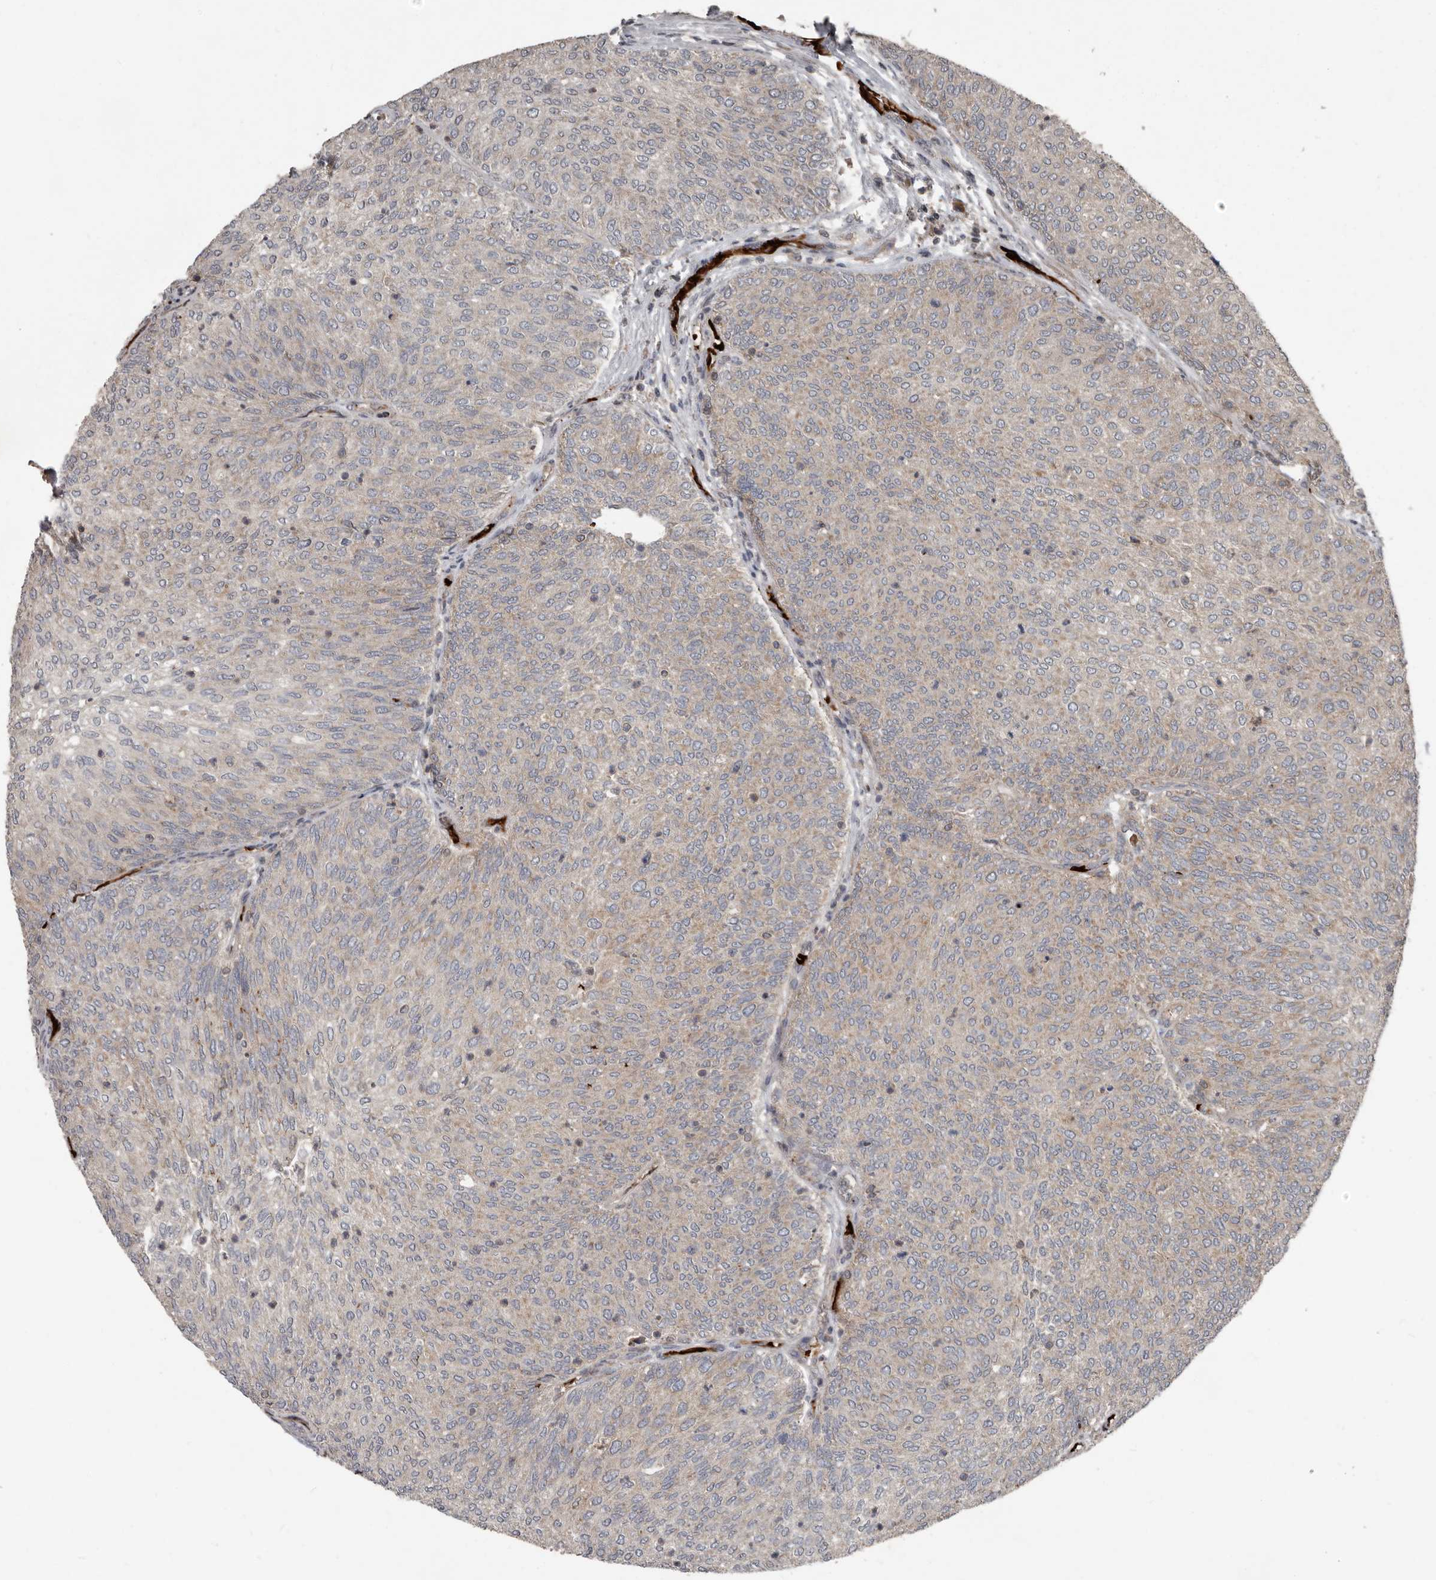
{"staining": {"intensity": "weak", "quantity": "25%-75%", "location": "cytoplasmic/membranous"}, "tissue": "urothelial cancer", "cell_type": "Tumor cells", "image_type": "cancer", "snomed": [{"axis": "morphology", "description": "Urothelial carcinoma, Low grade"}, {"axis": "topography", "description": "Urinary bladder"}], "caption": "Immunohistochemical staining of human low-grade urothelial carcinoma shows weak cytoplasmic/membranous protein staining in approximately 25%-75% of tumor cells.", "gene": "FBXO31", "patient": {"sex": "female", "age": 79}}